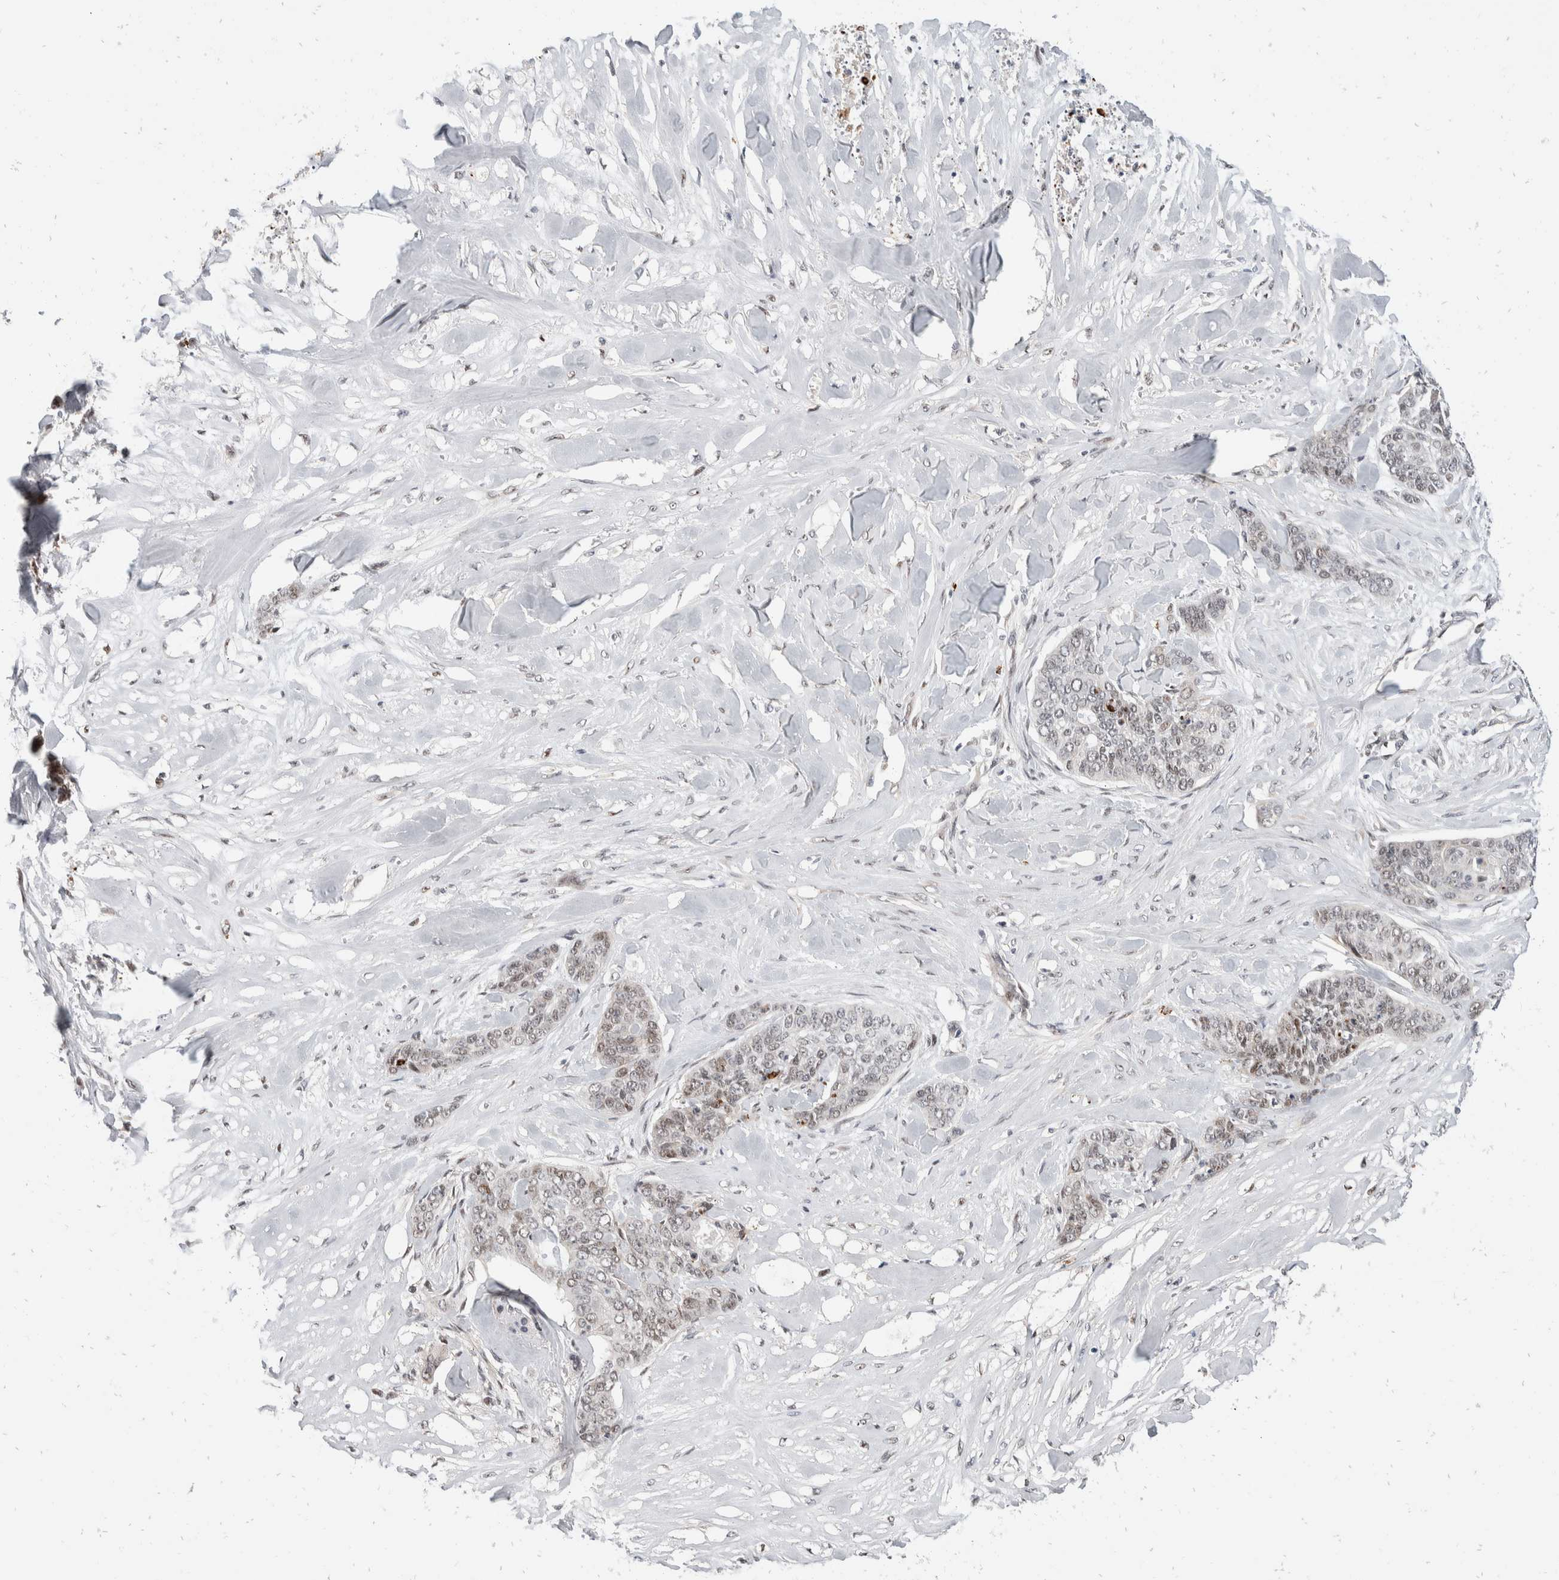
{"staining": {"intensity": "weak", "quantity": "25%-75%", "location": "cytoplasmic/membranous,nuclear"}, "tissue": "skin cancer", "cell_type": "Tumor cells", "image_type": "cancer", "snomed": [{"axis": "morphology", "description": "Basal cell carcinoma"}, {"axis": "topography", "description": "Skin"}], "caption": "Skin cancer (basal cell carcinoma) tissue reveals weak cytoplasmic/membranous and nuclear staining in about 25%-75% of tumor cells, visualized by immunohistochemistry.", "gene": "ZNF703", "patient": {"sex": "female", "age": 64}}